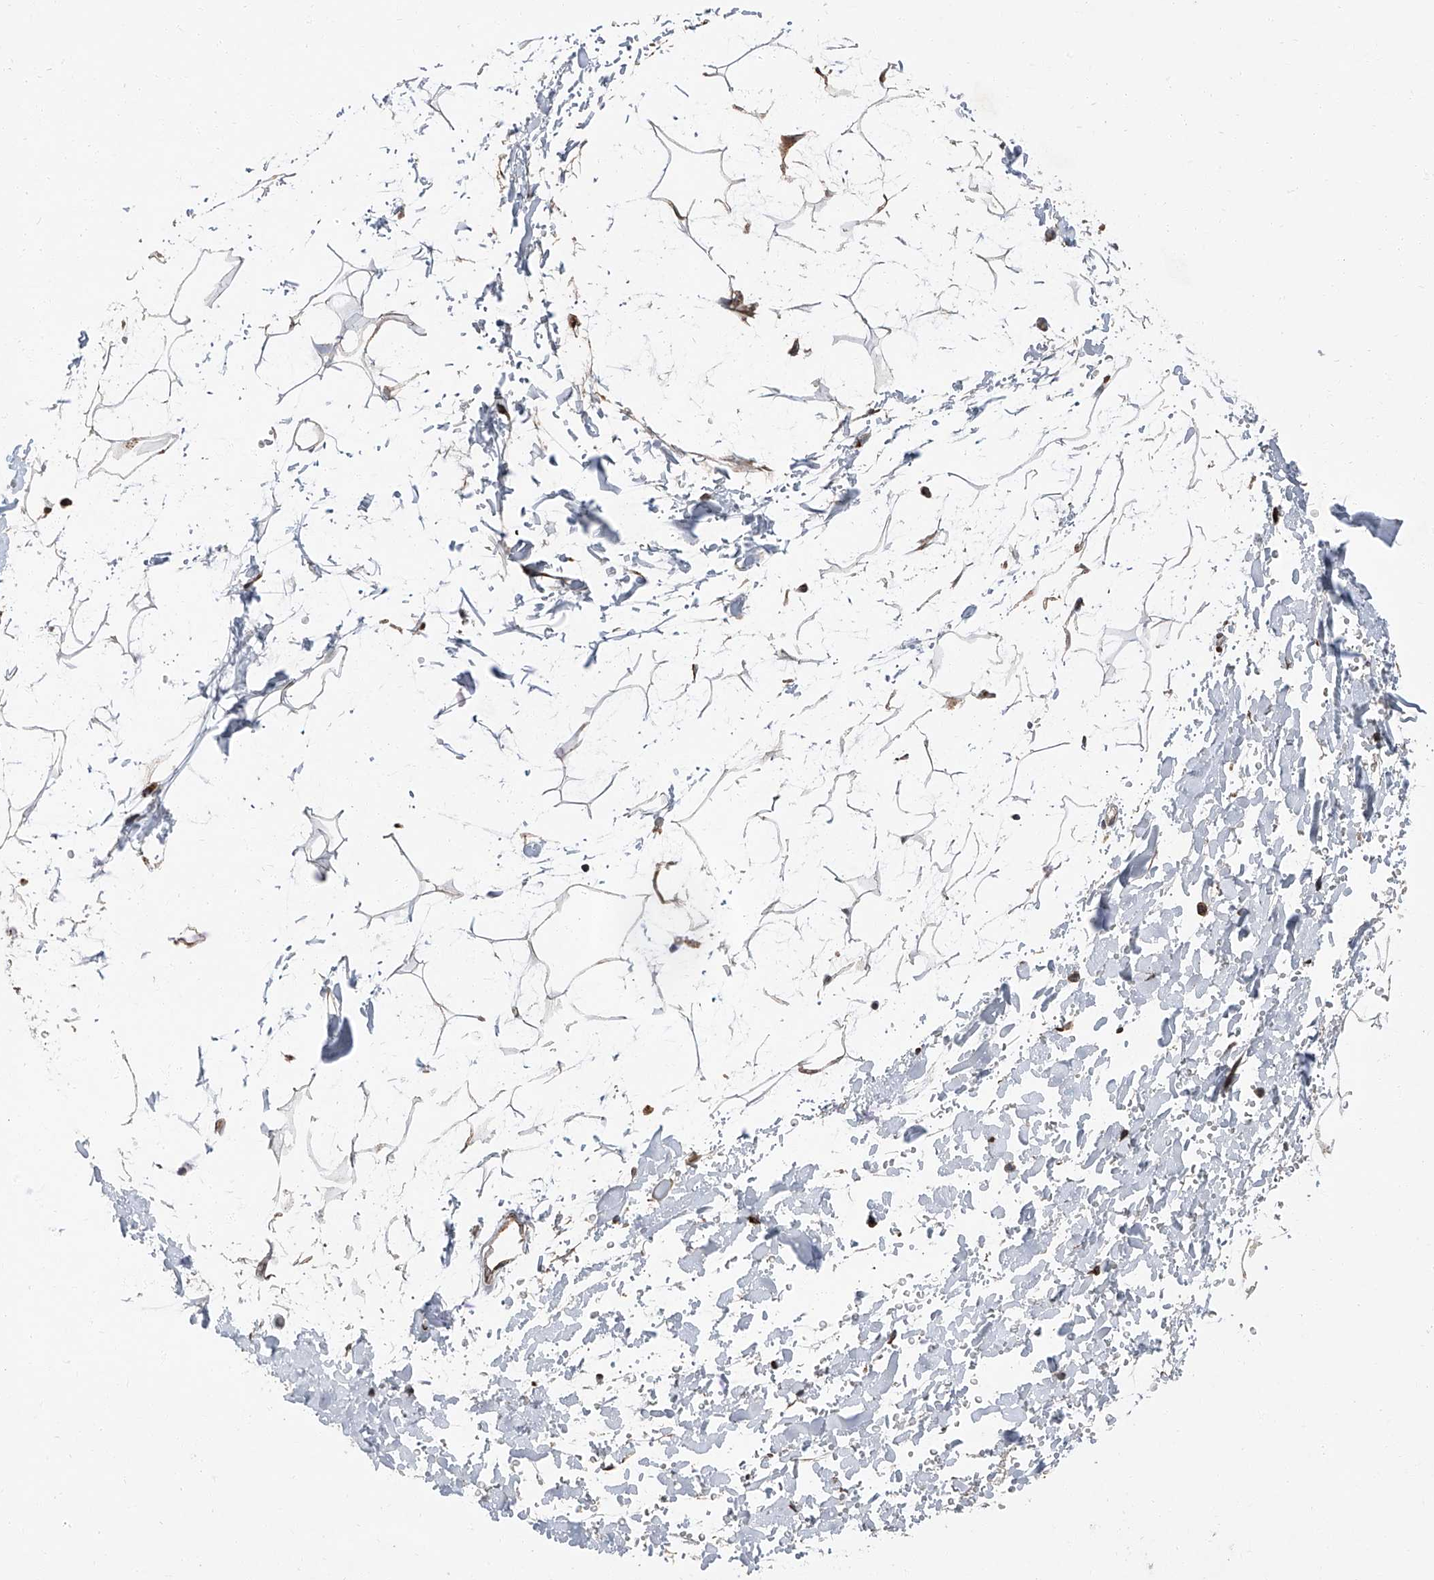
{"staining": {"intensity": "weak", "quantity": ">75%", "location": "cytoplasmic/membranous"}, "tissue": "adipose tissue", "cell_type": "Adipocytes", "image_type": "normal", "snomed": [{"axis": "morphology", "description": "Normal tissue, NOS"}, {"axis": "topography", "description": "Soft tissue"}], "caption": "Immunohistochemical staining of benign human adipose tissue exhibits weak cytoplasmic/membranous protein positivity in approximately >75% of adipocytes.", "gene": "LIMK1", "patient": {"sex": "male", "age": 72}}